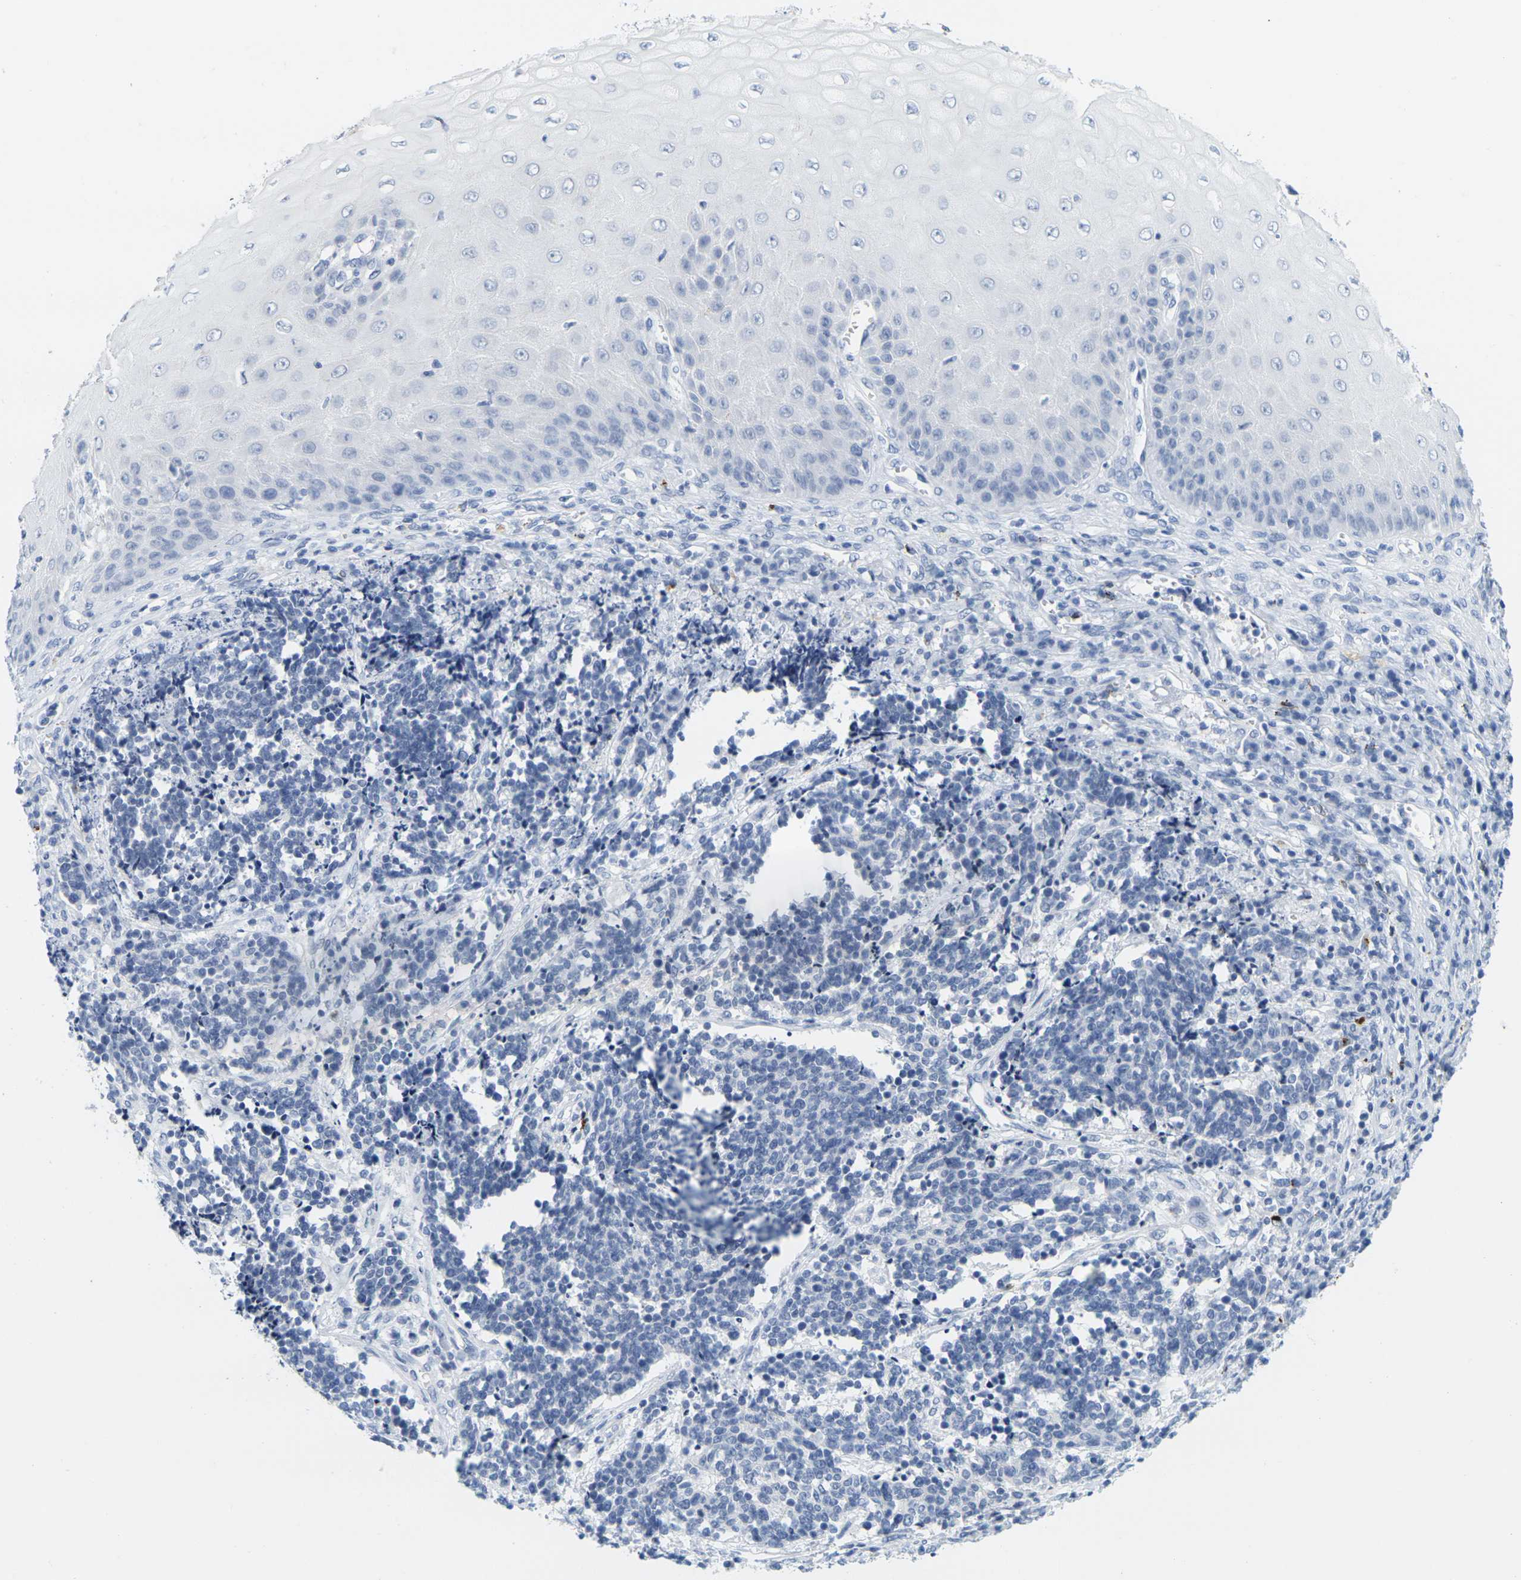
{"staining": {"intensity": "negative", "quantity": "none", "location": "none"}, "tissue": "cervical cancer", "cell_type": "Tumor cells", "image_type": "cancer", "snomed": [{"axis": "morphology", "description": "Squamous cell carcinoma, NOS"}, {"axis": "topography", "description": "Cervix"}], "caption": "Tumor cells show no significant protein expression in cervical cancer.", "gene": "HLA-DOB", "patient": {"sex": "female", "age": 35}}